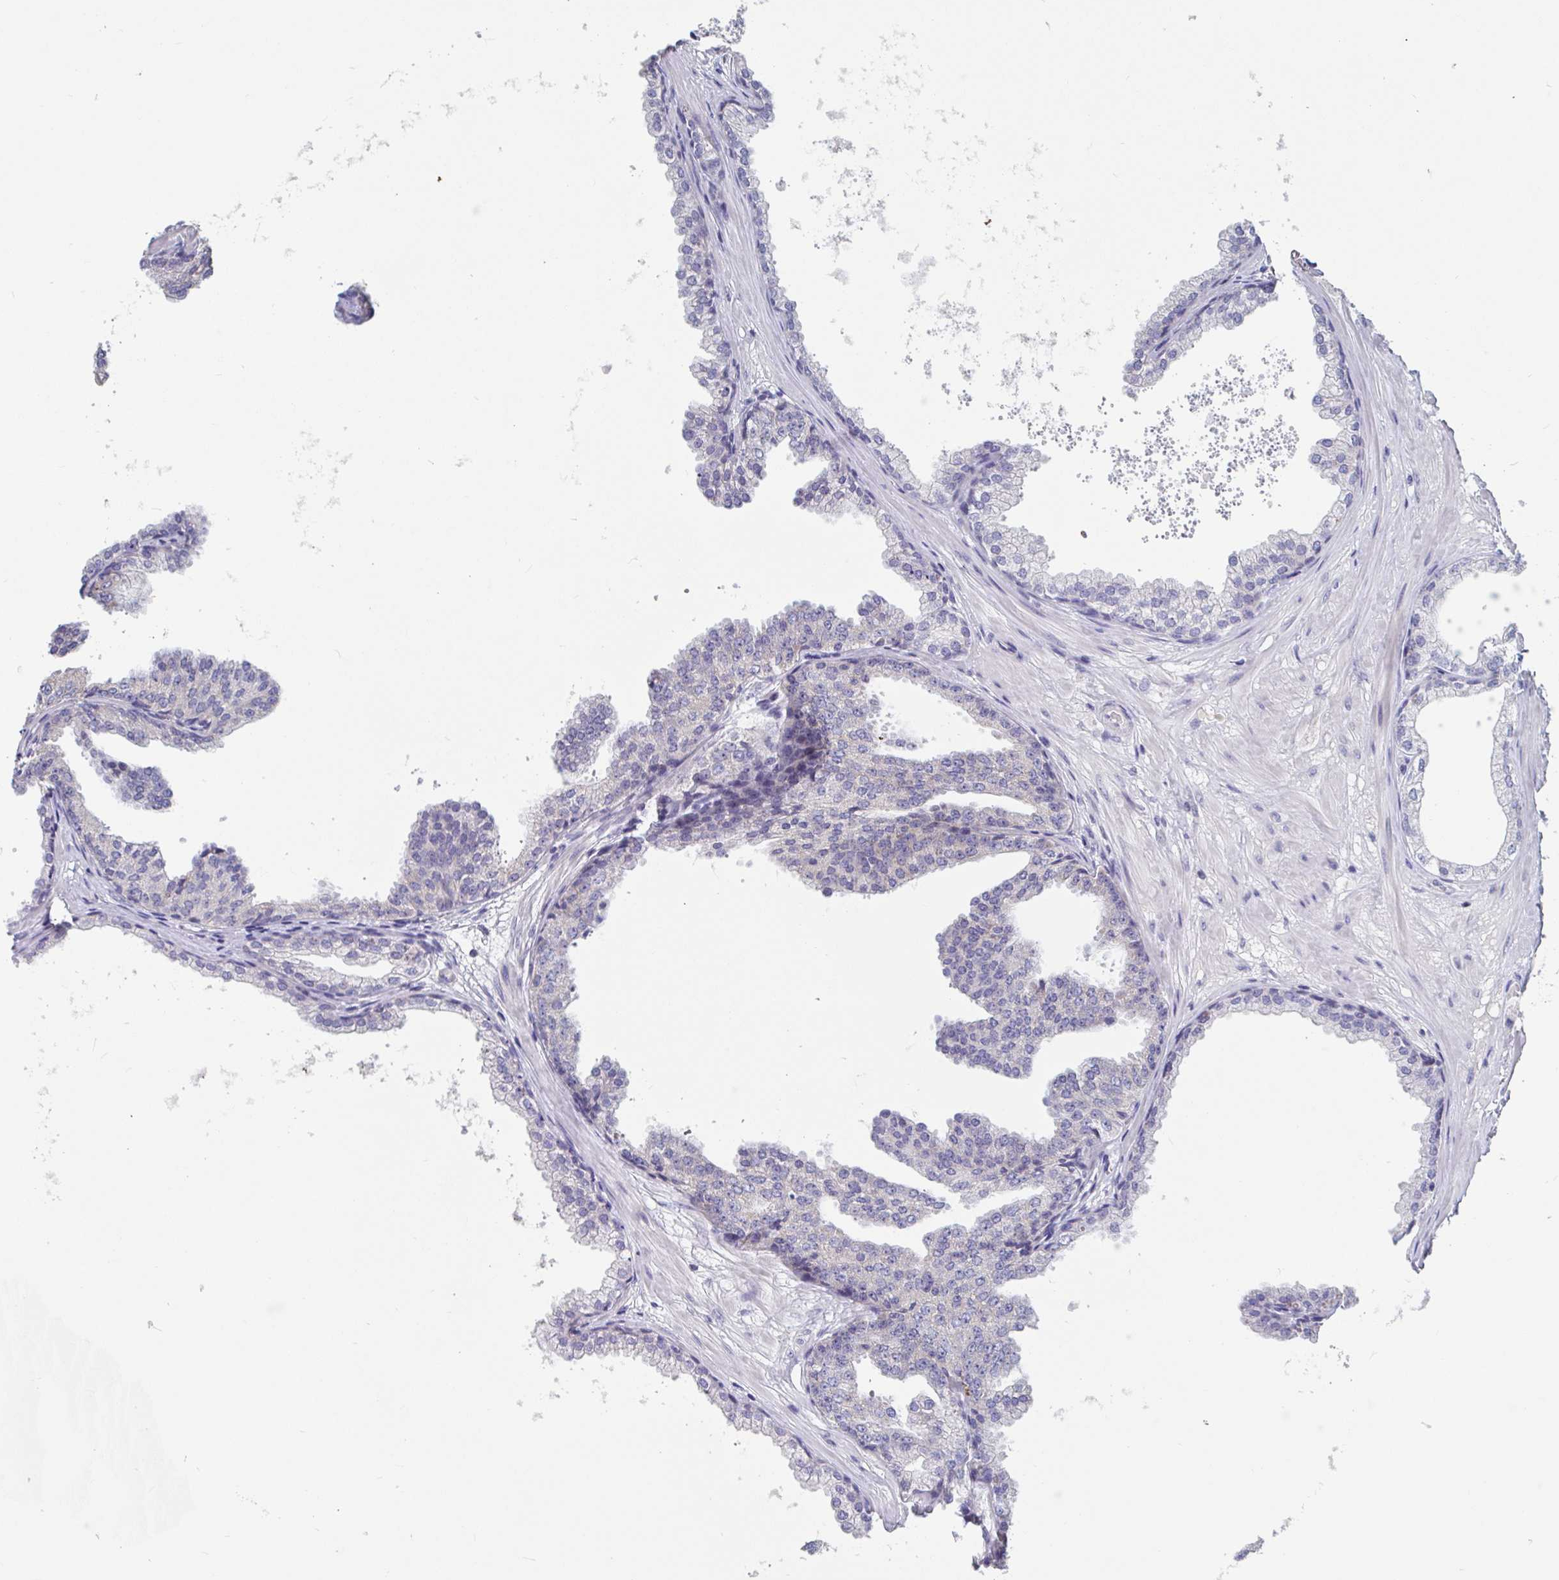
{"staining": {"intensity": "negative", "quantity": "none", "location": "none"}, "tissue": "prostate", "cell_type": "Glandular cells", "image_type": "normal", "snomed": [{"axis": "morphology", "description": "Normal tissue, NOS"}, {"axis": "topography", "description": "Prostate"}], "caption": "DAB (3,3'-diaminobenzidine) immunohistochemical staining of benign human prostate displays no significant expression in glandular cells.", "gene": "UNKL", "patient": {"sex": "male", "age": 37}}